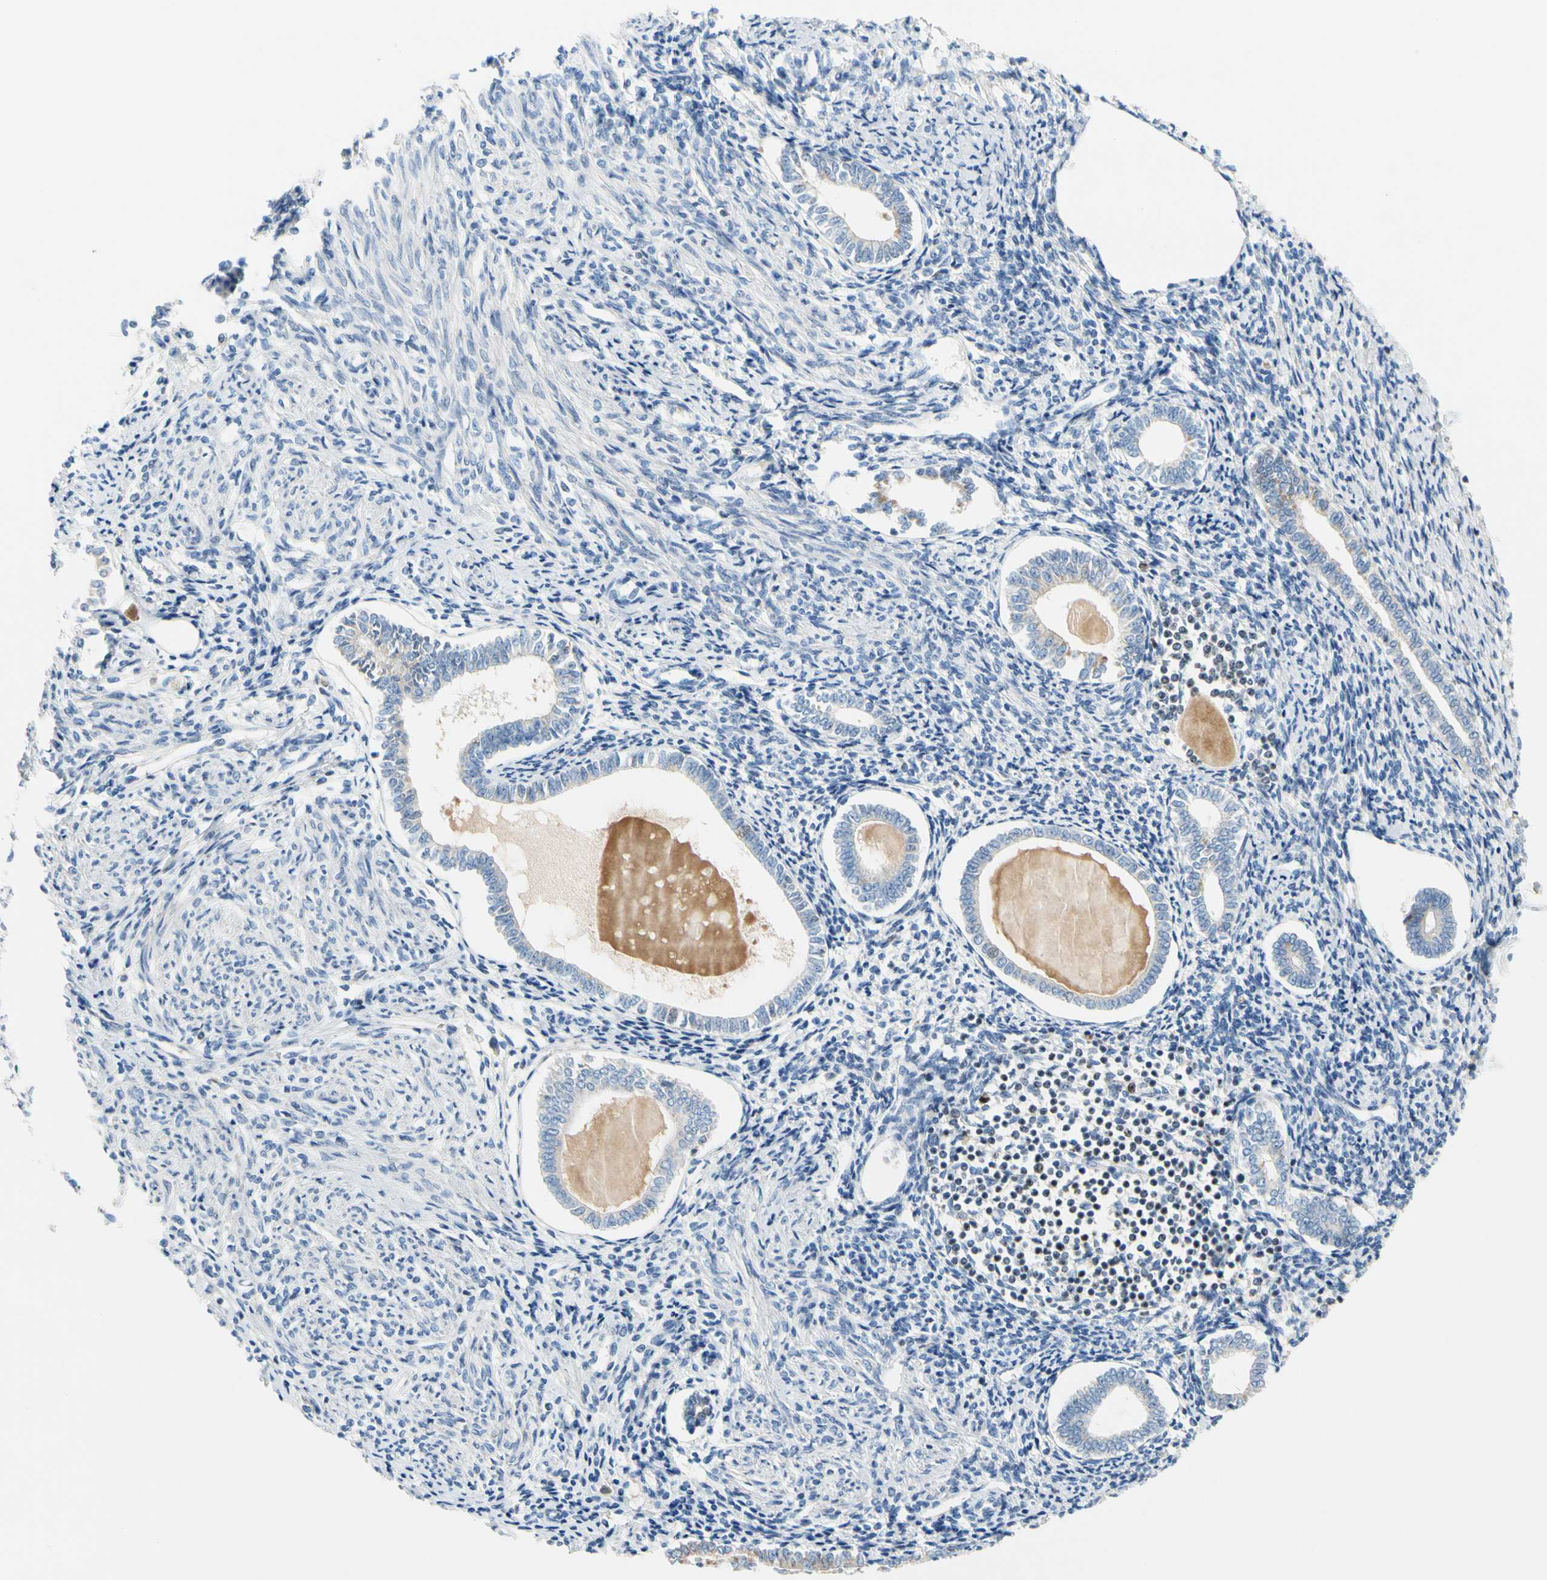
{"staining": {"intensity": "negative", "quantity": "none", "location": "none"}, "tissue": "endometrium", "cell_type": "Cells in endometrial stroma", "image_type": "normal", "snomed": [{"axis": "morphology", "description": "Normal tissue, NOS"}, {"axis": "topography", "description": "Endometrium"}], "caption": "Protein analysis of benign endometrium displays no significant expression in cells in endometrial stroma. (DAB immunohistochemistry (IHC) with hematoxylin counter stain).", "gene": "SP140", "patient": {"sex": "female", "age": 71}}